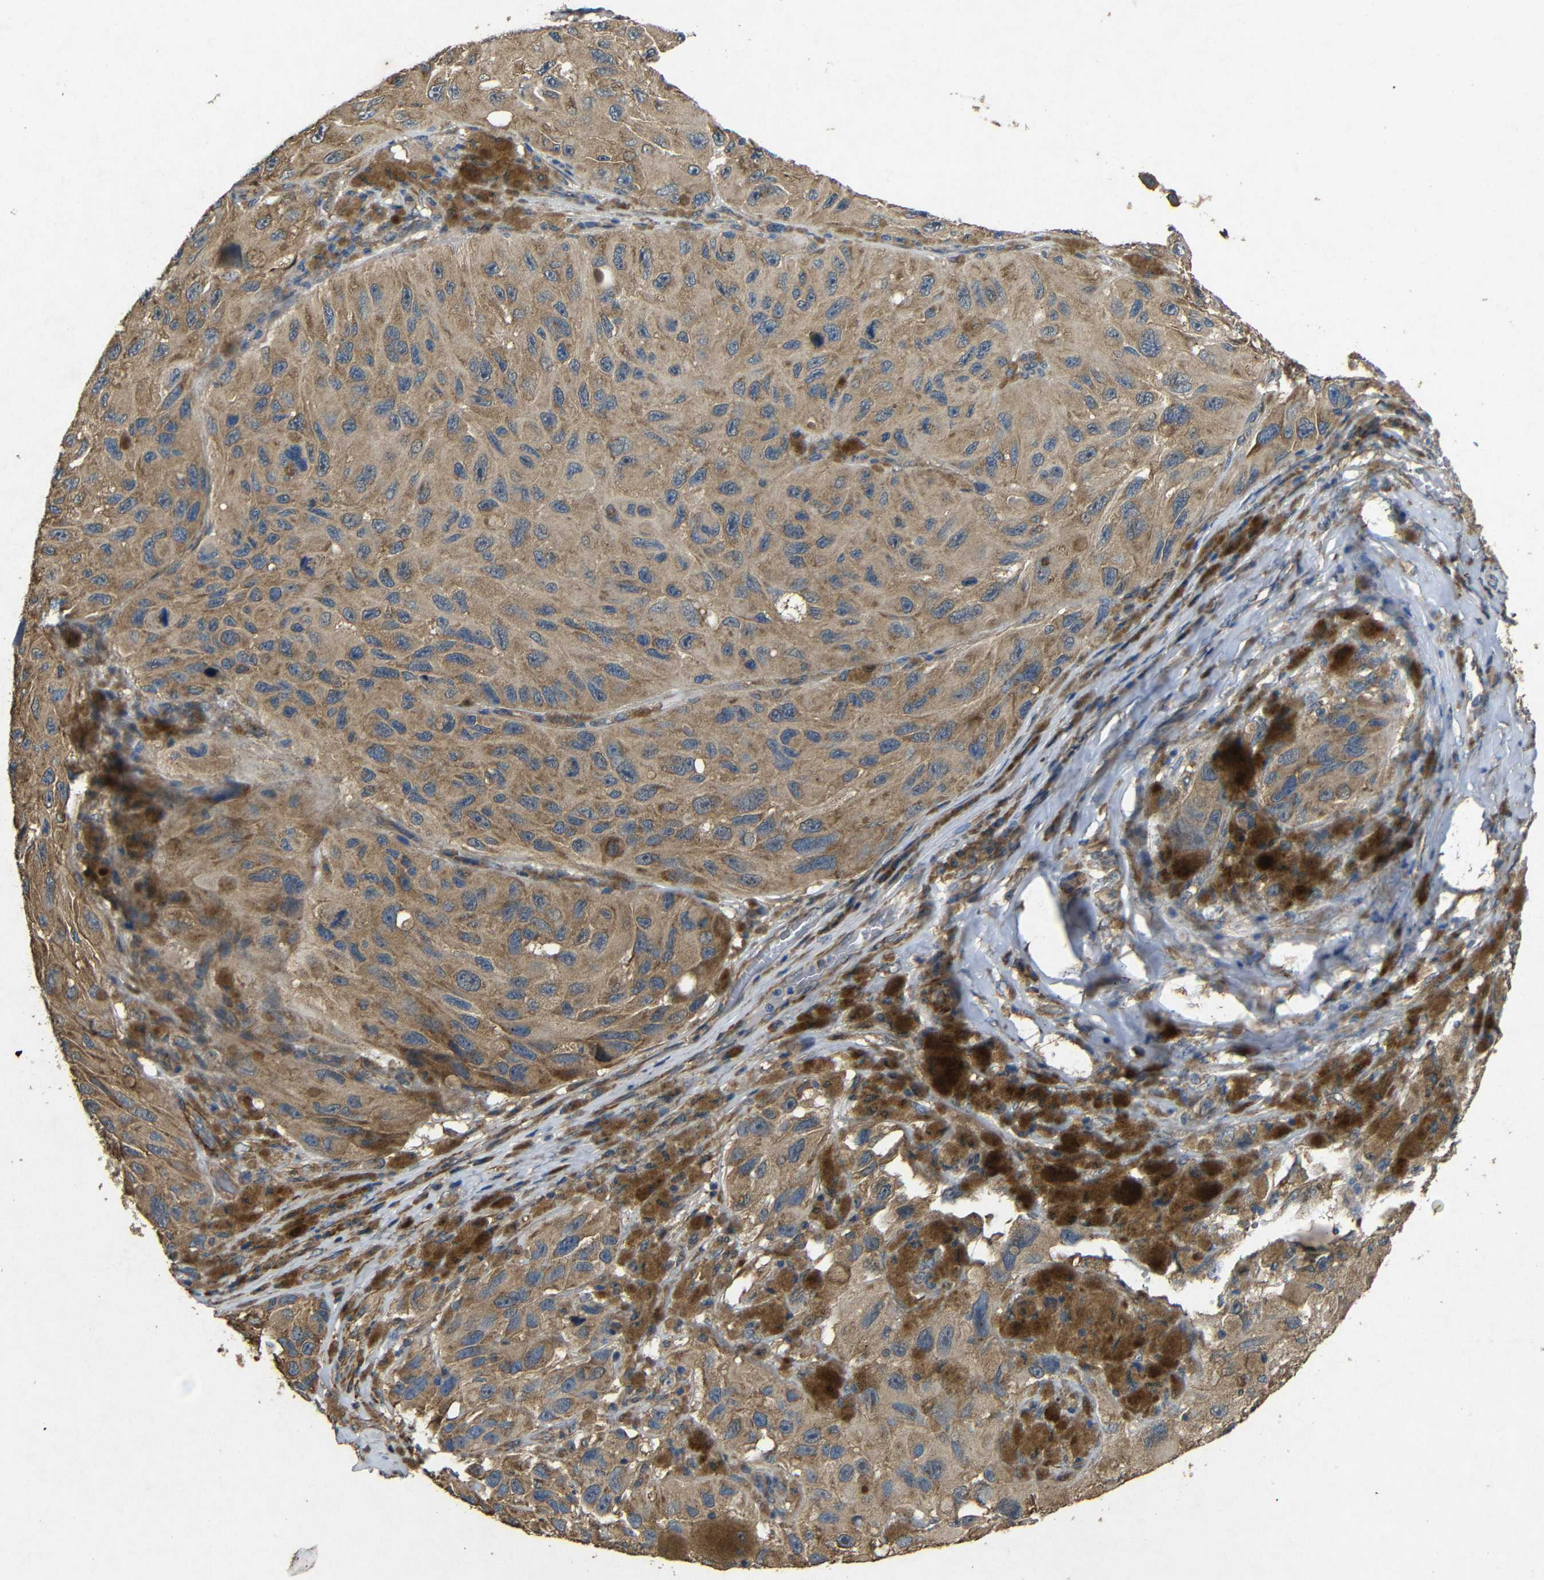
{"staining": {"intensity": "moderate", "quantity": ">75%", "location": "cytoplasmic/membranous"}, "tissue": "melanoma", "cell_type": "Tumor cells", "image_type": "cancer", "snomed": [{"axis": "morphology", "description": "Malignant melanoma, NOS"}, {"axis": "topography", "description": "Skin"}], "caption": "DAB immunohistochemical staining of human melanoma shows moderate cytoplasmic/membranous protein staining in about >75% of tumor cells.", "gene": "BNIP3", "patient": {"sex": "female", "age": 73}}